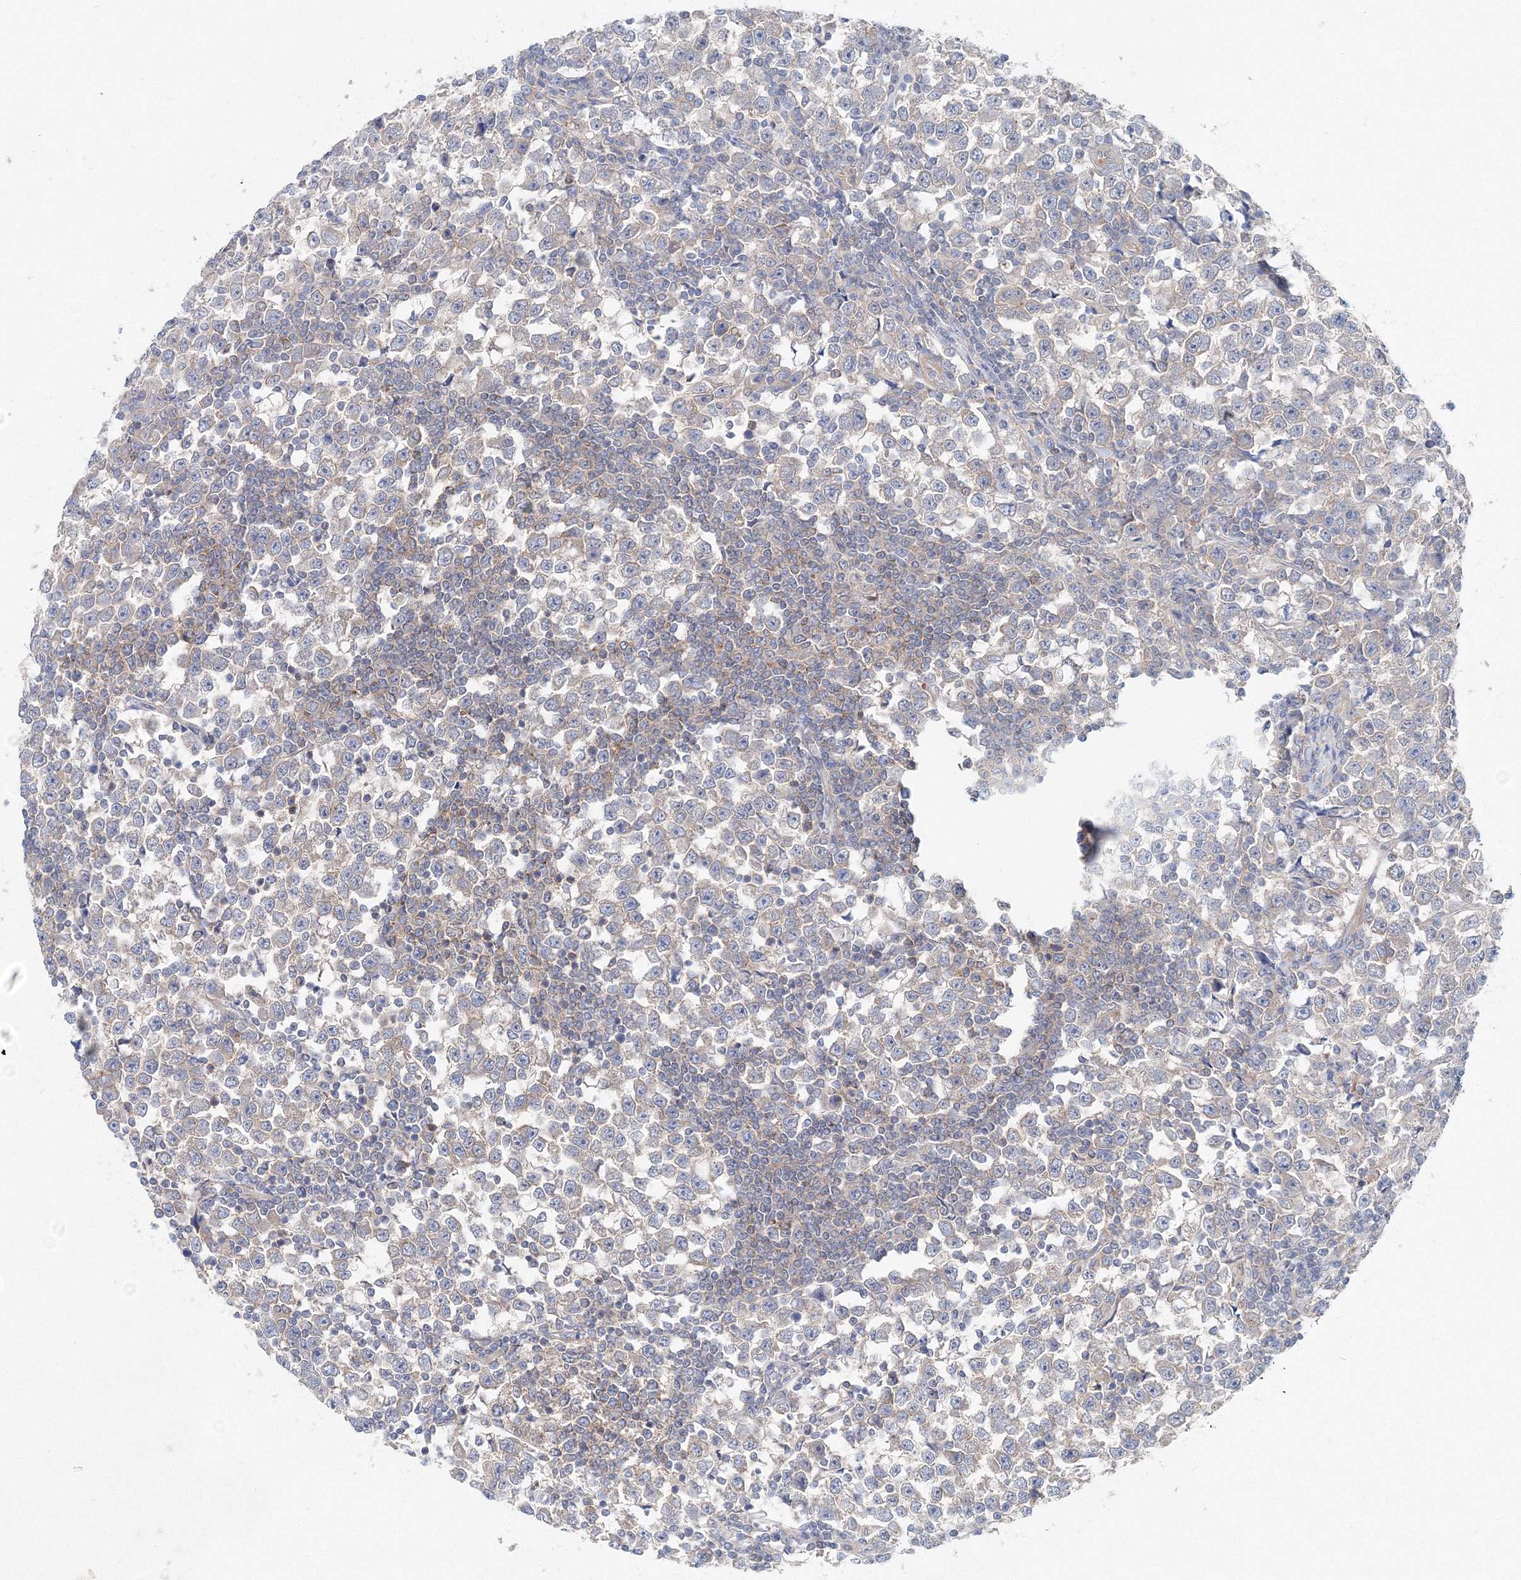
{"staining": {"intensity": "negative", "quantity": "none", "location": "none"}, "tissue": "testis cancer", "cell_type": "Tumor cells", "image_type": "cancer", "snomed": [{"axis": "morphology", "description": "Normal tissue, NOS"}, {"axis": "morphology", "description": "Seminoma, NOS"}, {"axis": "topography", "description": "Testis"}], "caption": "The histopathology image exhibits no significant expression in tumor cells of testis cancer.", "gene": "TPRKB", "patient": {"sex": "male", "age": 43}}